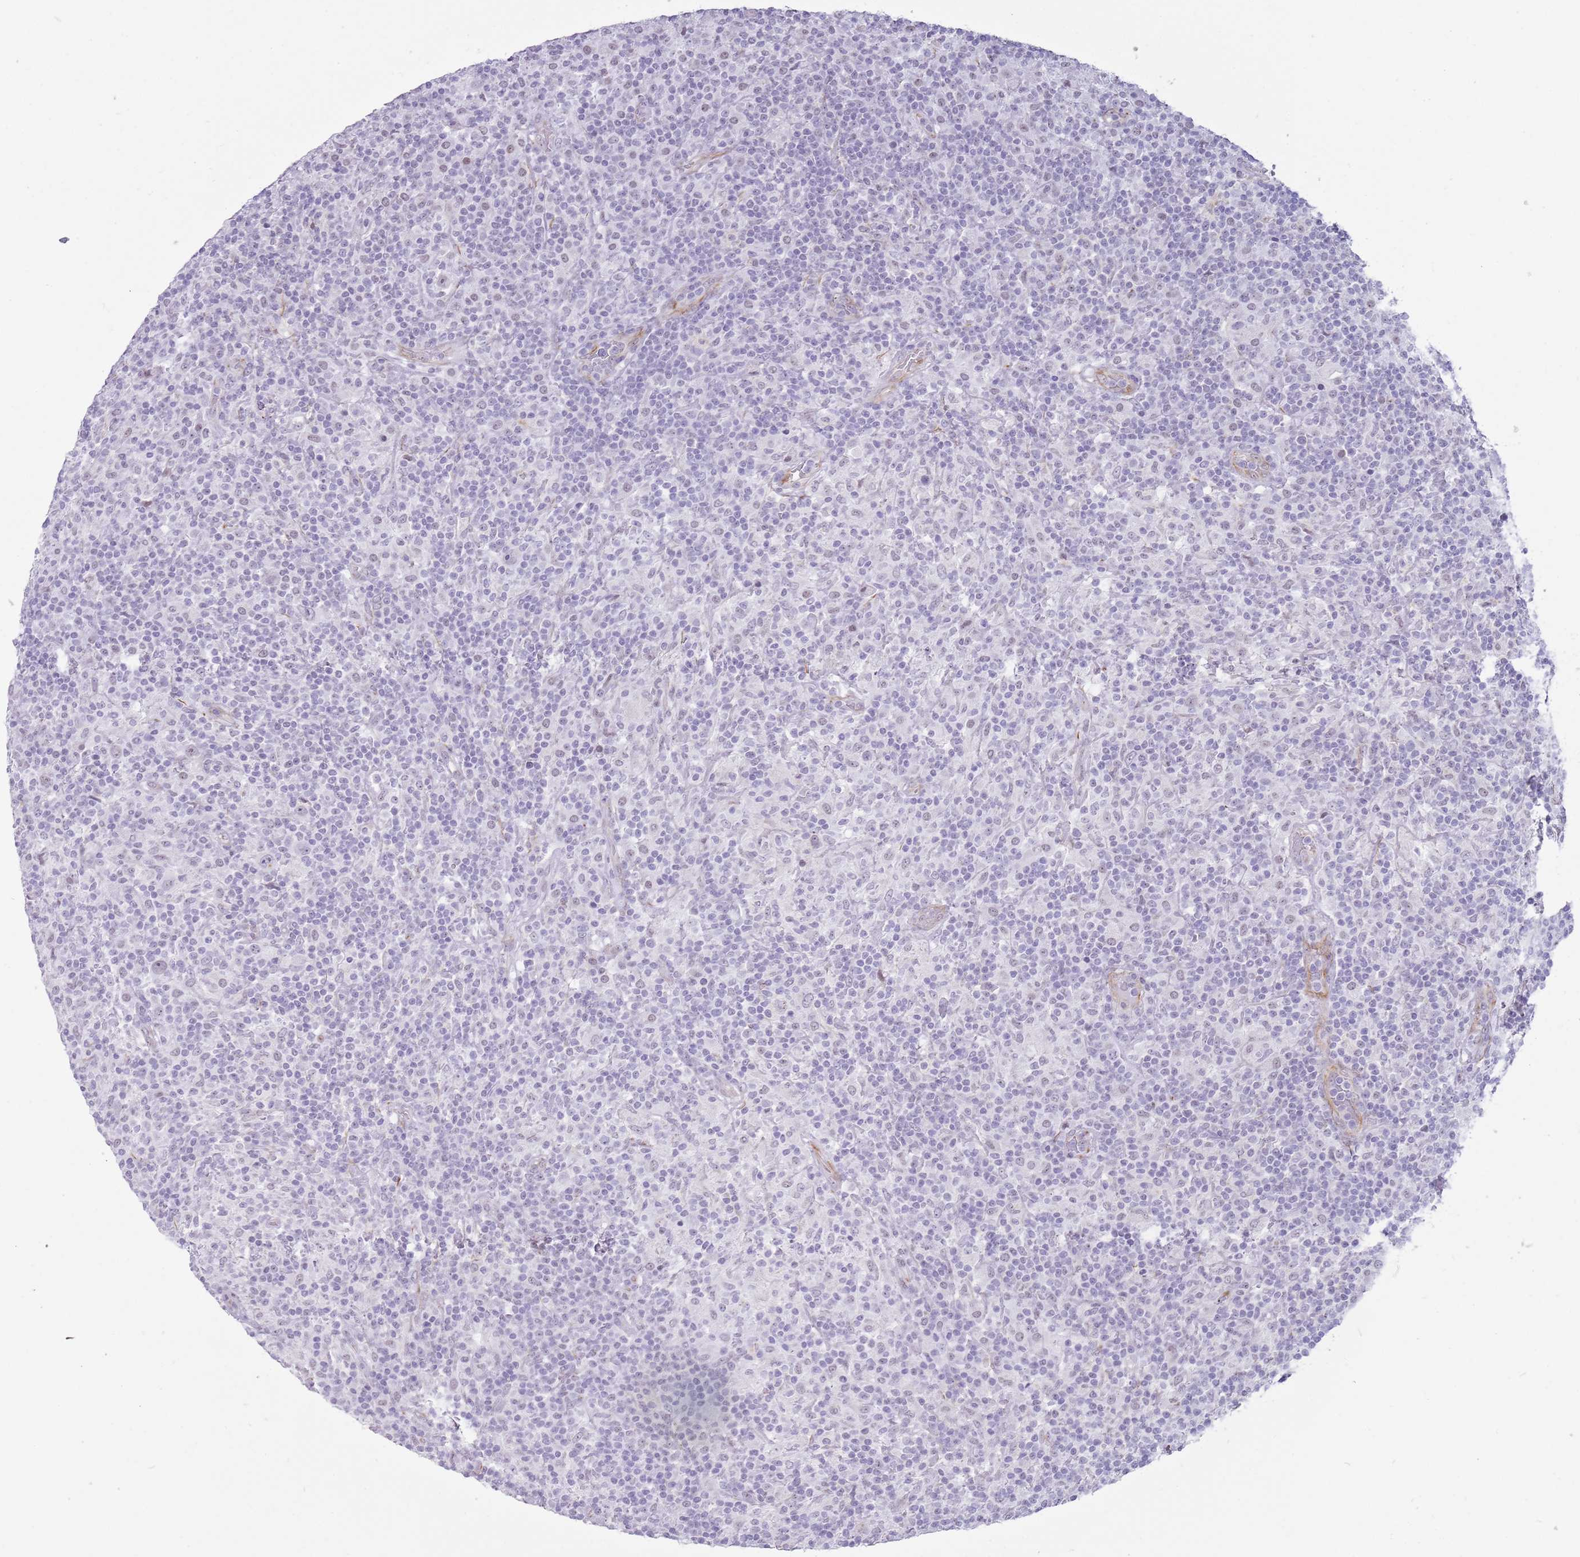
{"staining": {"intensity": "negative", "quantity": "none", "location": "none"}, "tissue": "lymphoma", "cell_type": "Tumor cells", "image_type": "cancer", "snomed": [{"axis": "morphology", "description": "Hodgkin's disease, NOS"}, {"axis": "topography", "description": "Lymph node"}], "caption": "This is an IHC photomicrograph of human lymphoma. There is no expression in tumor cells.", "gene": "NBPF3", "patient": {"sex": "male", "age": 70}}